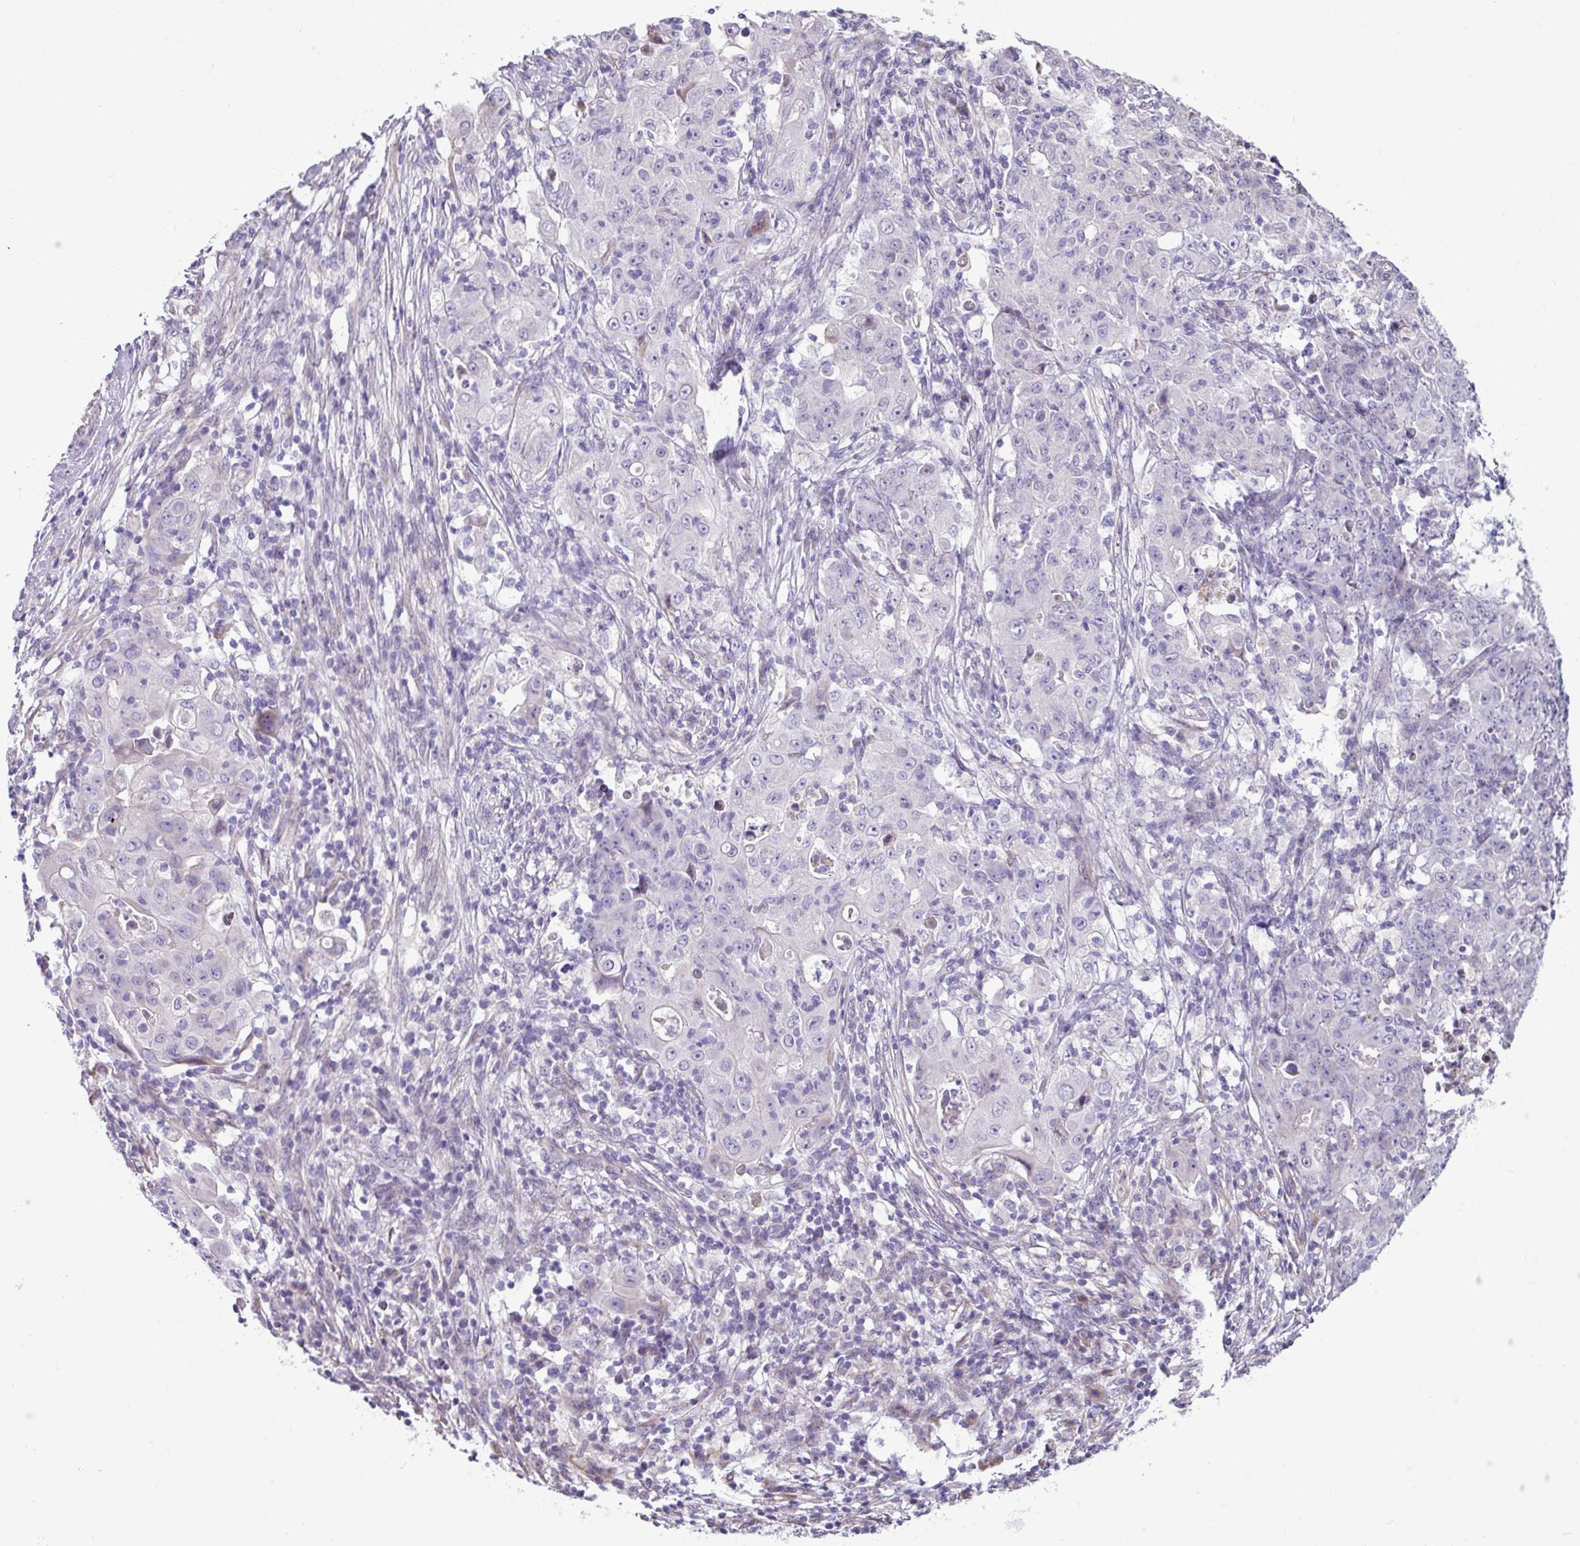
{"staining": {"intensity": "negative", "quantity": "none", "location": "none"}, "tissue": "ovarian cancer", "cell_type": "Tumor cells", "image_type": "cancer", "snomed": [{"axis": "morphology", "description": "Carcinoma, endometroid"}, {"axis": "topography", "description": "Ovary"}], "caption": "DAB (3,3'-diaminobenzidine) immunohistochemical staining of human ovarian endometroid carcinoma demonstrates no significant staining in tumor cells.", "gene": "IRGC", "patient": {"sex": "female", "age": 42}}